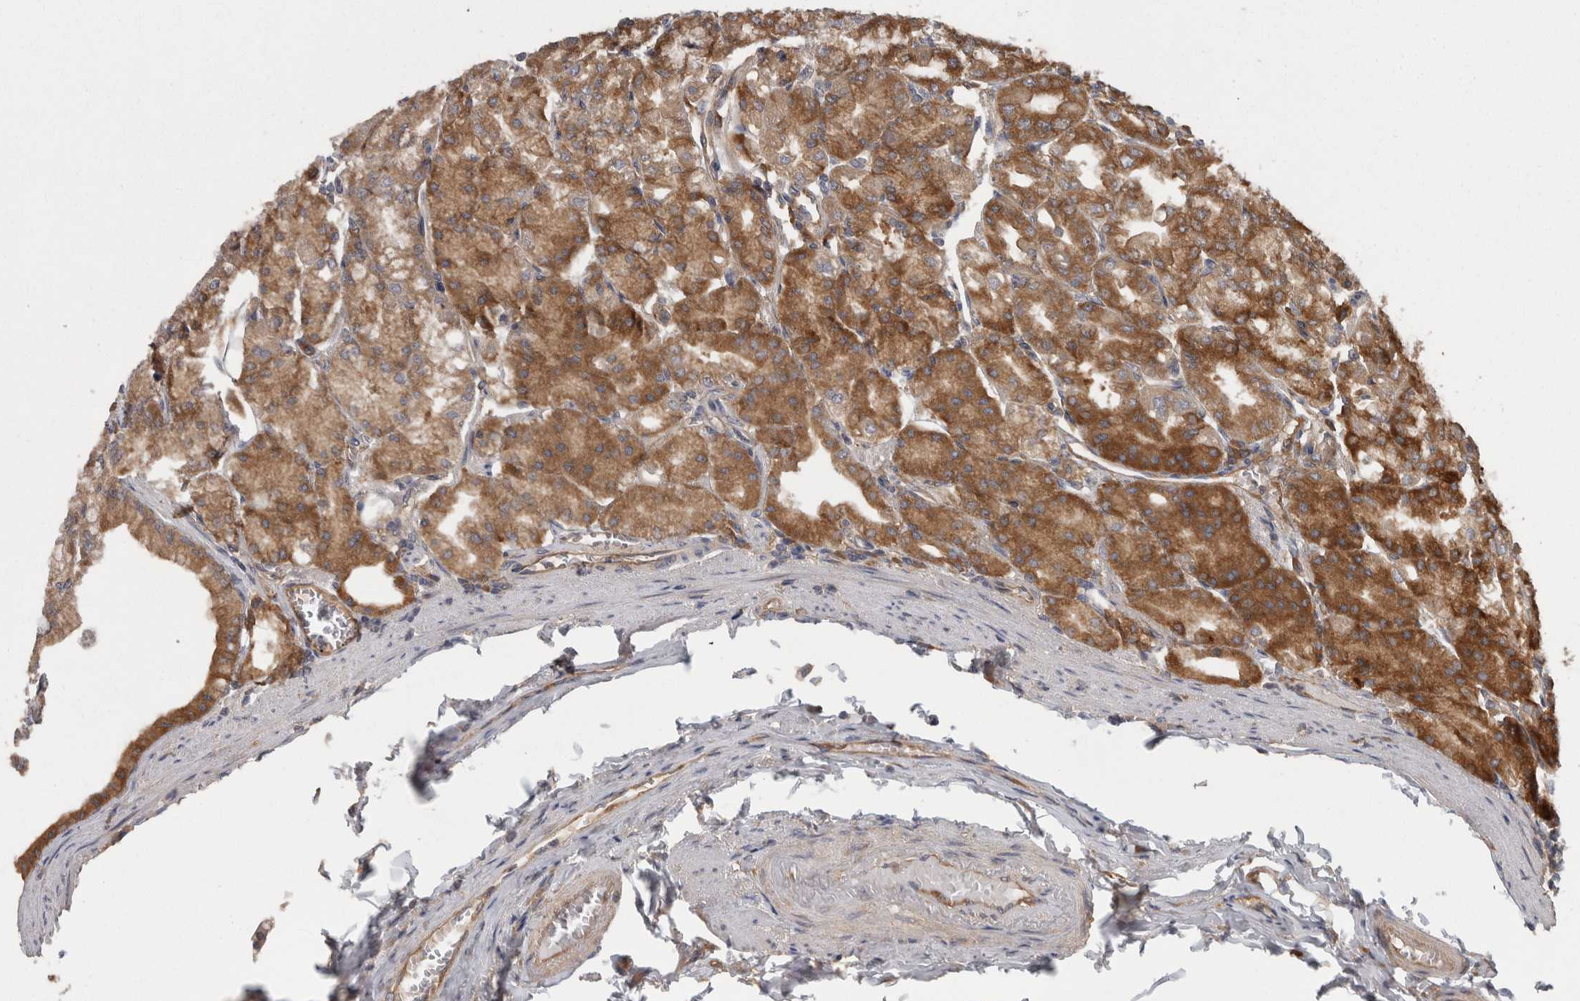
{"staining": {"intensity": "strong", "quantity": ">75%", "location": "cytoplasmic/membranous"}, "tissue": "stomach", "cell_type": "Glandular cells", "image_type": "normal", "snomed": [{"axis": "morphology", "description": "Normal tissue, NOS"}, {"axis": "topography", "description": "Stomach, lower"}], "caption": "Immunohistochemistry staining of normal stomach, which reveals high levels of strong cytoplasmic/membranous staining in about >75% of glandular cells indicating strong cytoplasmic/membranous protein expression. The staining was performed using DAB (brown) for protein detection and nuclei were counterstained in hematoxylin (blue).", "gene": "SMCR8", "patient": {"sex": "male", "age": 71}}